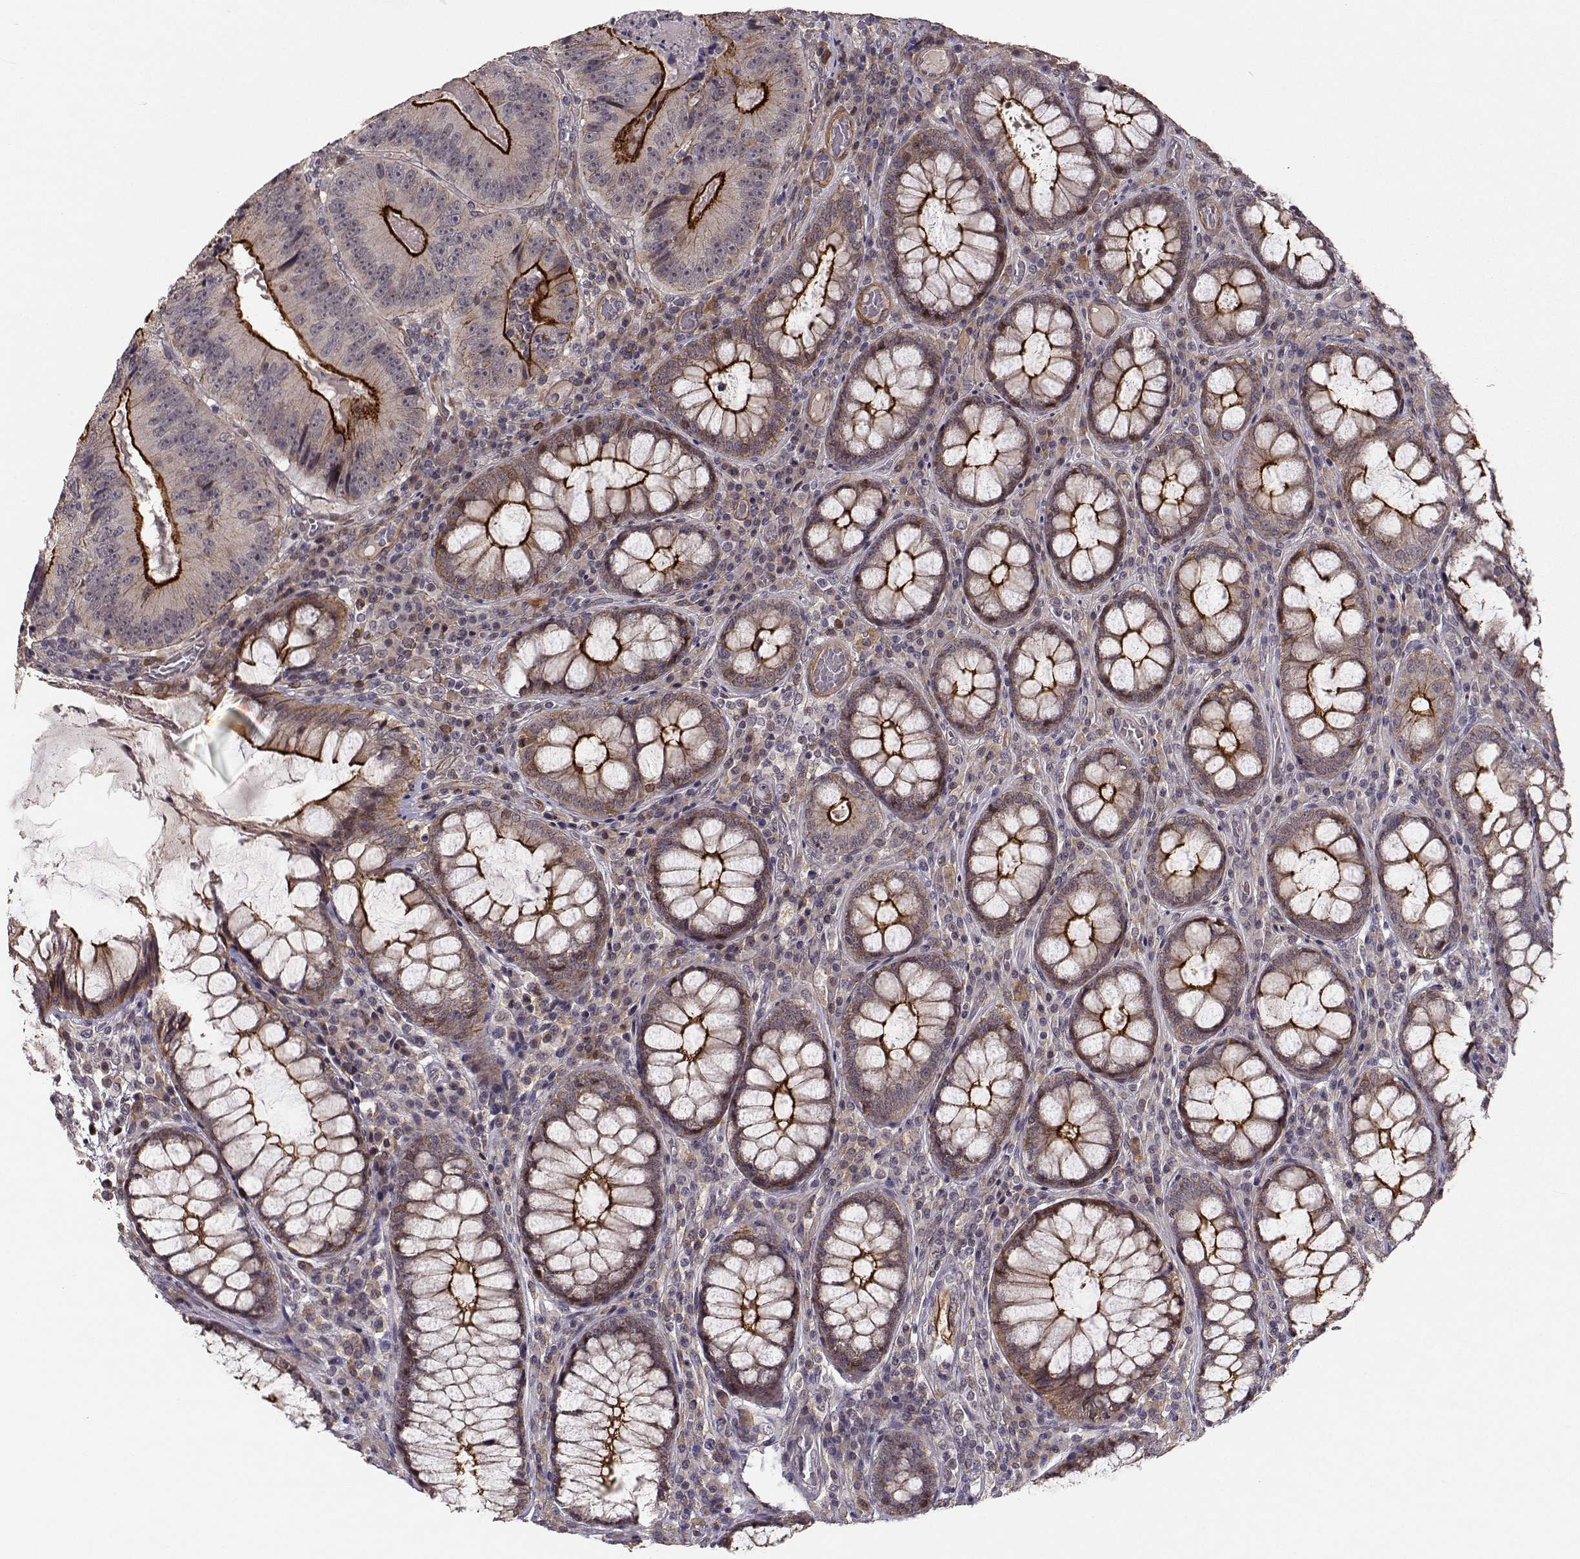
{"staining": {"intensity": "strong", "quantity": "25%-75%", "location": "cytoplasmic/membranous"}, "tissue": "colorectal cancer", "cell_type": "Tumor cells", "image_type": "cancer", "snomed": [{"axis": "morphology", "description": "Adenocarcinoma, NOS"}, {"axis": "topography", "description": "Colon"}], "caption": "Immunohistochemical staining of human colorectal cancer shows high levels of strong cytoplasmic/membranous protein staining in about 25%-75% of tumor cells.", "gene": "PLEKHG3", "patient": {"sex": "female", "age": 86}}